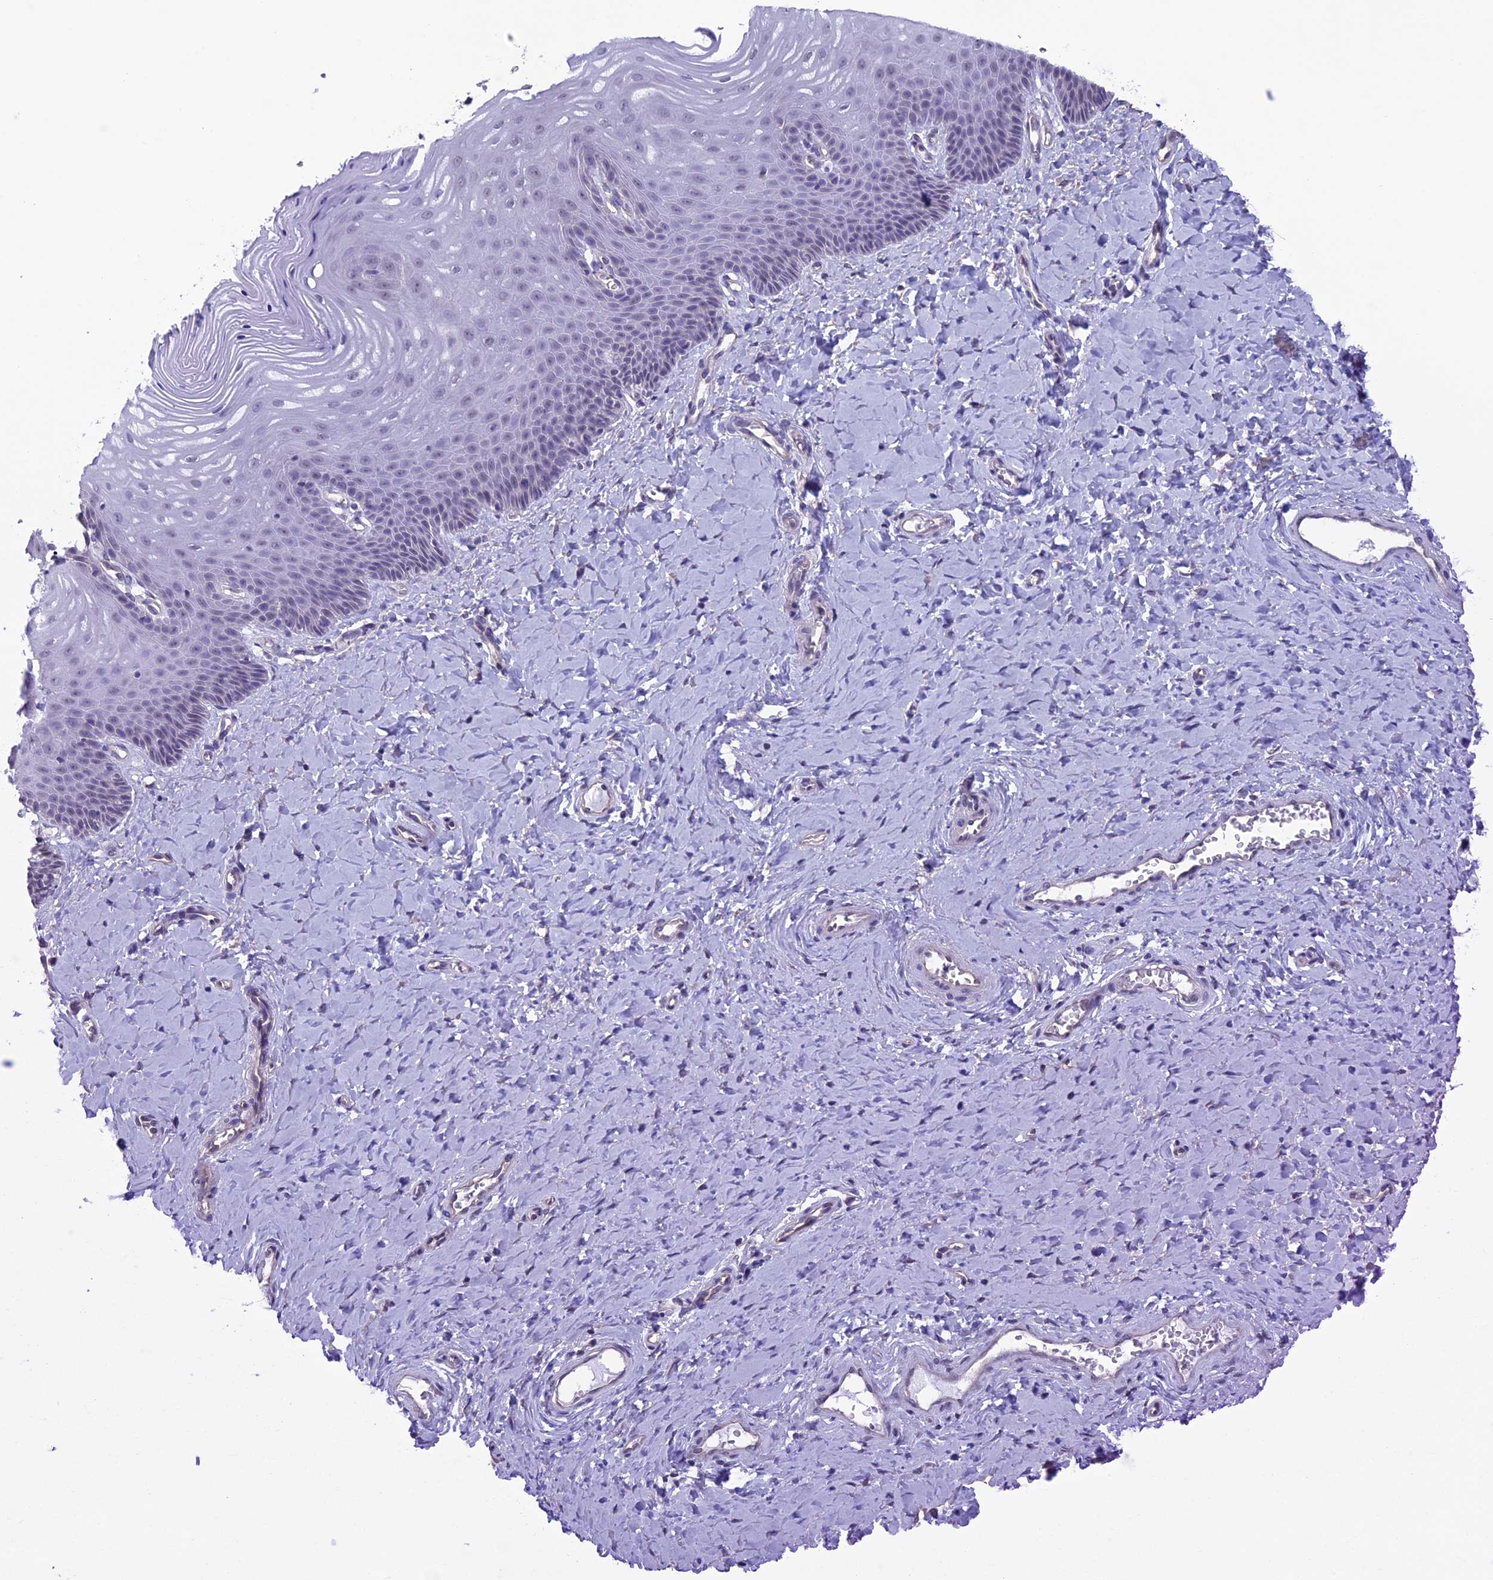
{"staining": {"intensity": "negative", "quantity": "none", "location": "none"}, "tissue": "vagina", "cell_type": "Squamous epithelial cells", "image_type": "normal", "snomed": [{"axis": "morphology", "description": "Normal tissue, NOS"}, {"axis": "topography", "description": "Vagina"}], "caption": "High magnification brightfield microscopy of normal vagina stained with DAB (3,3'-diaminobenzidine) (brown) and counterstained with hematoxylin (blue): squamous epithelial cells show no significant positivity. (DAB (3,3'-diaminobenzidine) immunohistochemistry visualized using brightfield microscopy, high magnification).", "gene": "SLC1A6", "patient": {"sex": "female", "age": 65}}